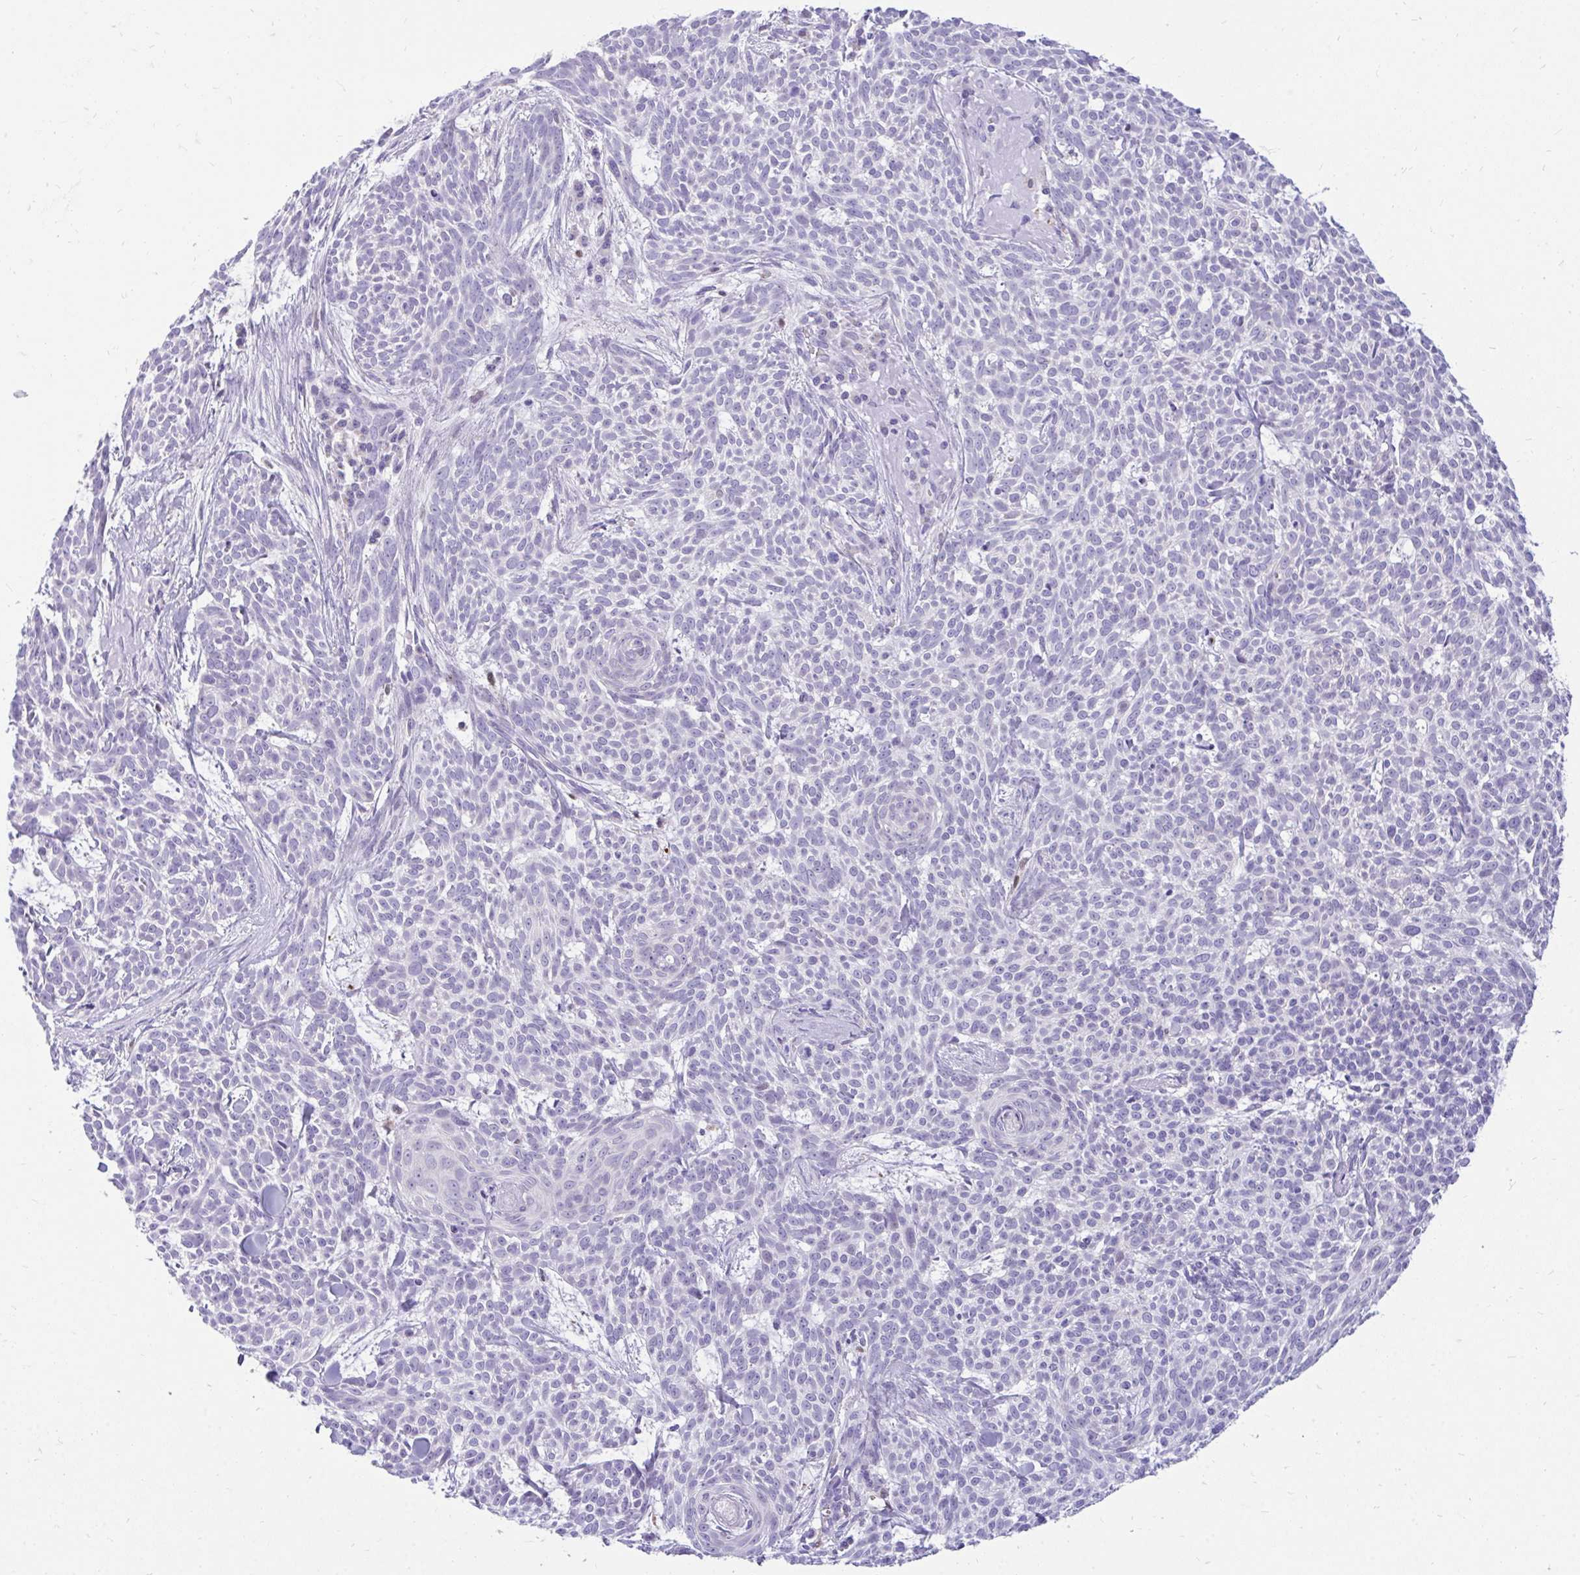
{"staining": {"intensity": "negative", "quantity": "none", "location": "none"}, "tissue": "skin cancer", "cell_type": "Tumor cells", "image_type": "cancer", "snomed": [{"axis": "morphology", "description": "Basal cell carcinoma"}, {"axis": "topography", "description": "Skin"}], "caption": "Skin cancer was stained to show a protein in brown. There is no significant positivity in tumor cells.", "gene": "GLB1L2", "patient": {"sex": "female", "age": 93}}